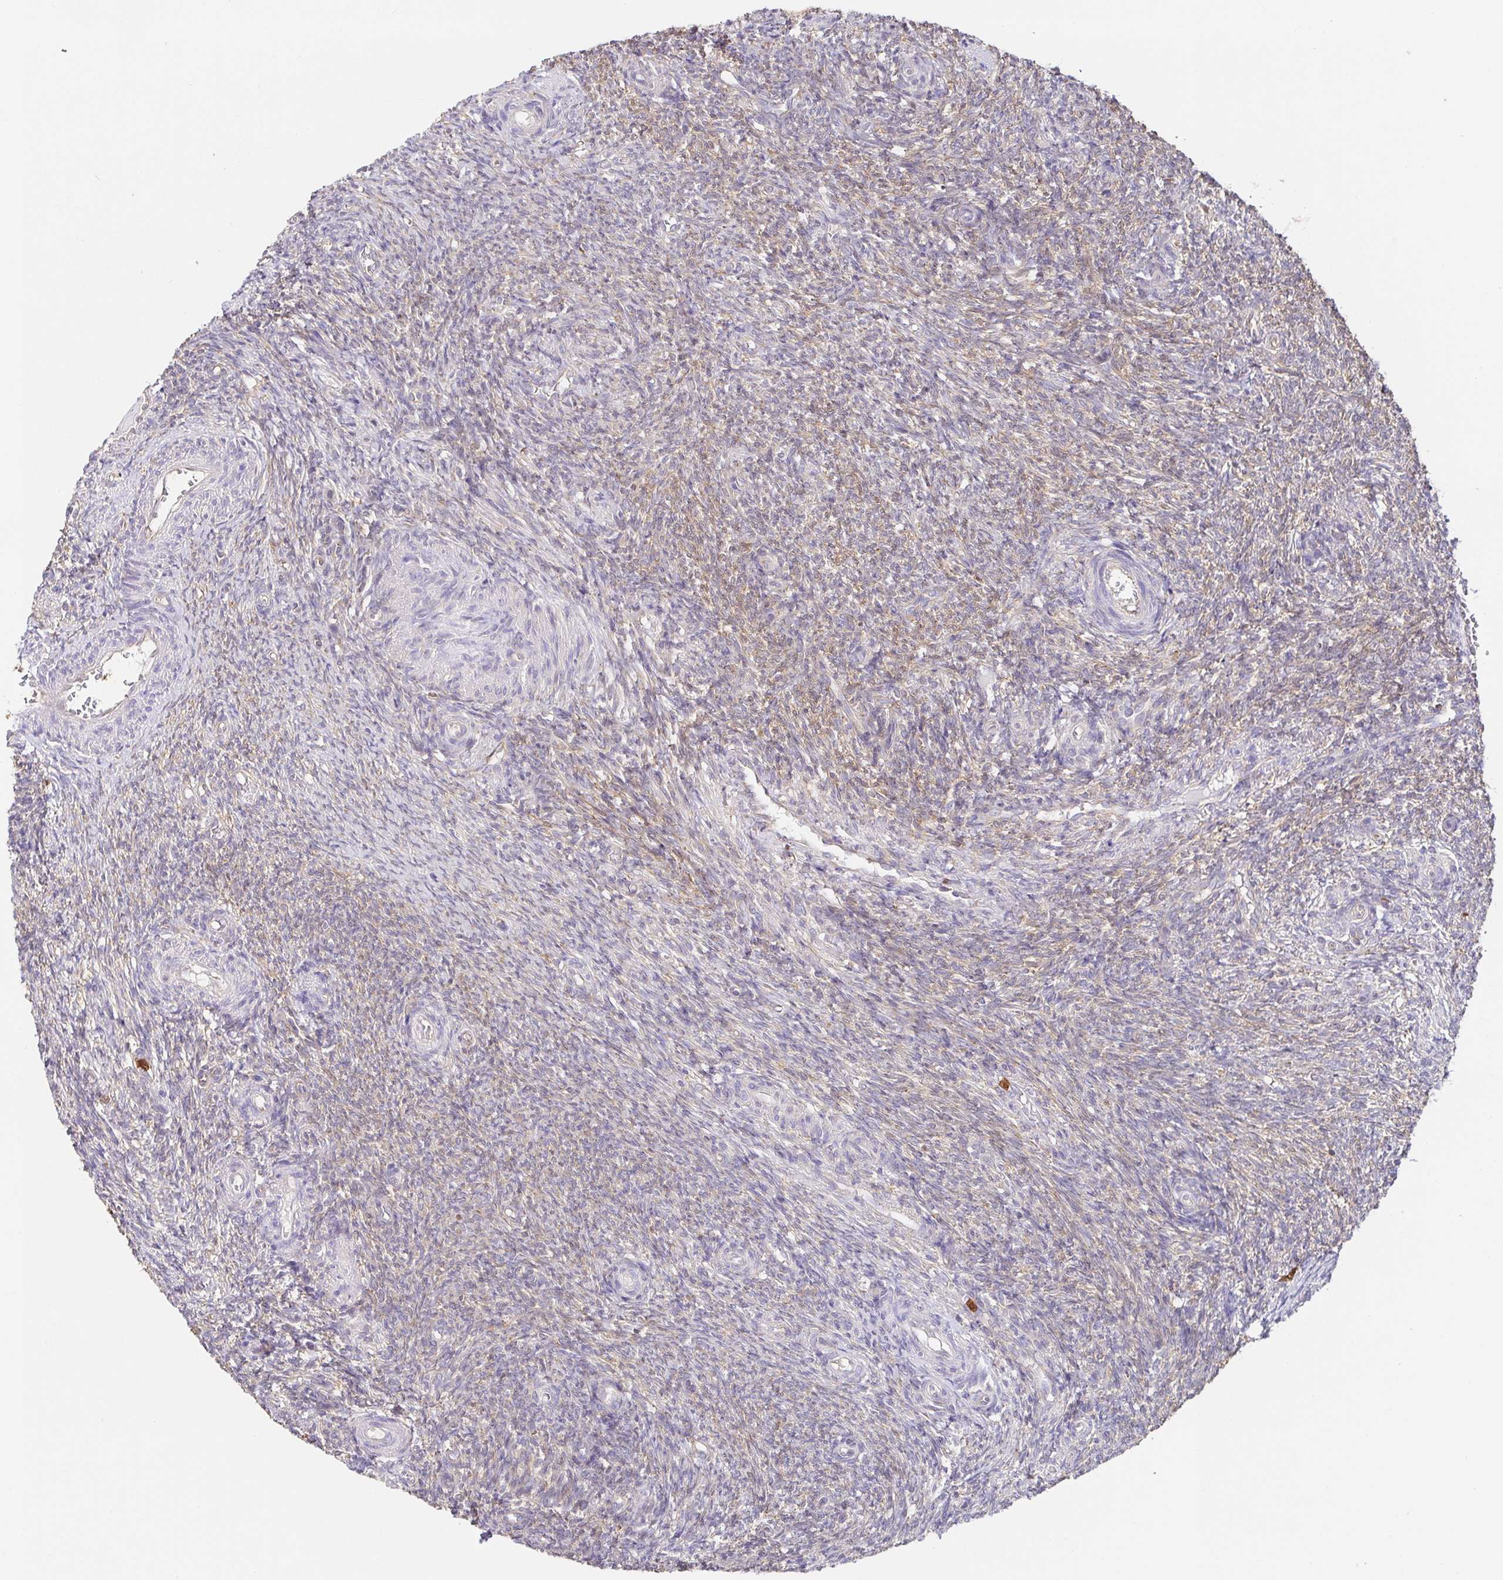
{"staining": {"intensity": "weak", "quantity": ">75%", "location": "cytoplasmic/membranous"}, "tissue": "ovary", "cell_type": "Ovarian stroma cells", "image_type": "normal", "snomed": [{"axis": "morphology", "description": "Normal tissue, NOS"}, {"axis": "topography", "description": "Ovary"}], "caption": "IHC (DAB (3,3'-diaminobenzidine)) staining of normal ovary exhibits weak cytoplasmic/membranous protein positivity in approximately >75% of ovarian stroma cells.", "gene": "PDPK1", "patient": {"sex": "female", "age": 39}}